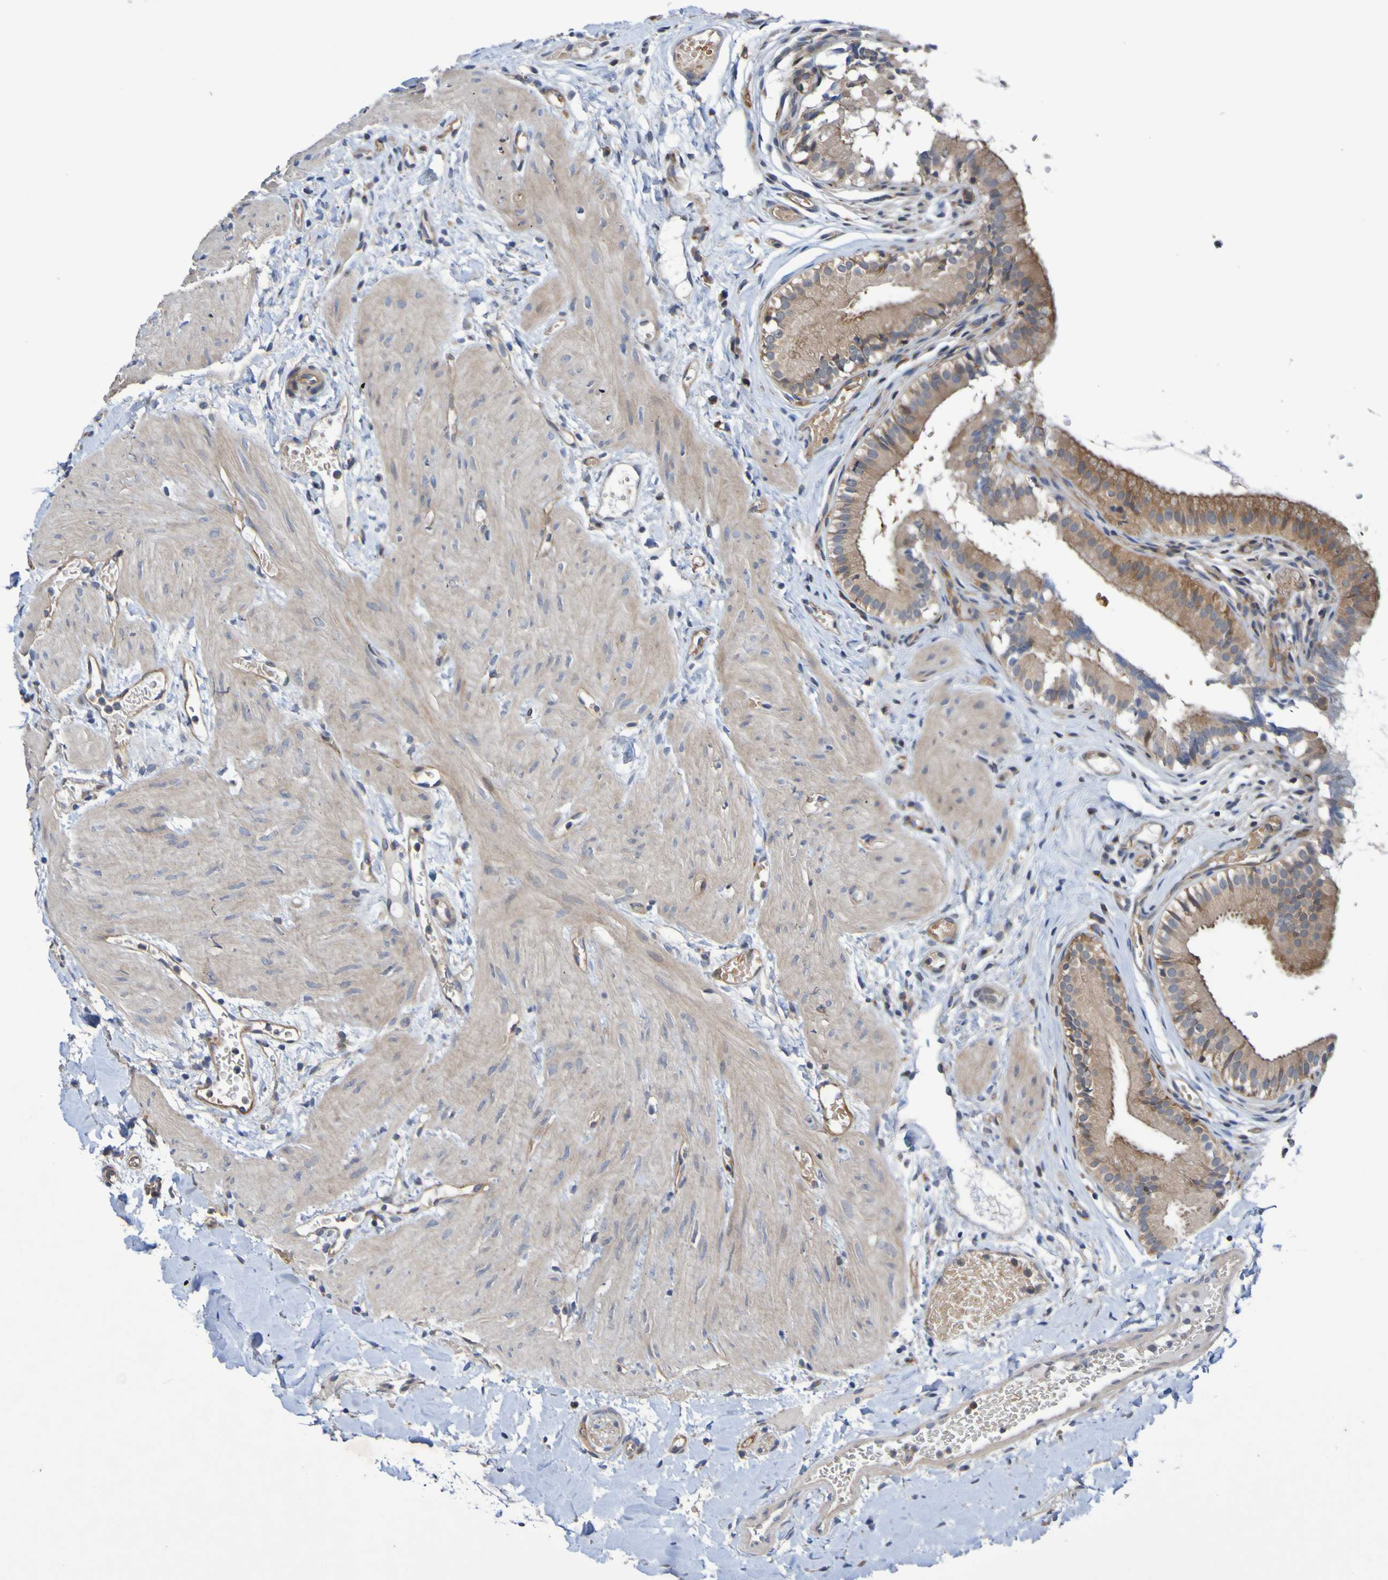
{"staining": {"intensity": "moderate", "quantity": ">75%", "location": "cytoplasmic/membranous"}, "tissue": "gallbladder", "cell_type": "Glandular cells", "image_type": "normal", "snomed": [{"axis": "morphology", "description": "Normal tissue, NOS"}, {"axis": "topography", "description": "Gallbladder"}], "caption": "High-magnification brightfield microscopy of benign gallbladder stained with DAB (brown) and counterstained with hematoxylin (blue). glandular cells exhibit moderate cytoplasmic/membranous positivity is appreciated in approximately>75% of cells. The staining was performed using DAB (3,3'-diaminobenzidine) to visualize the protein expression in brown, while the nuclei were stained in blue with hematoxylin (Magnification: 20x).", "gene": "SDK1", "patient": {"sex": "female", "age": 26}}